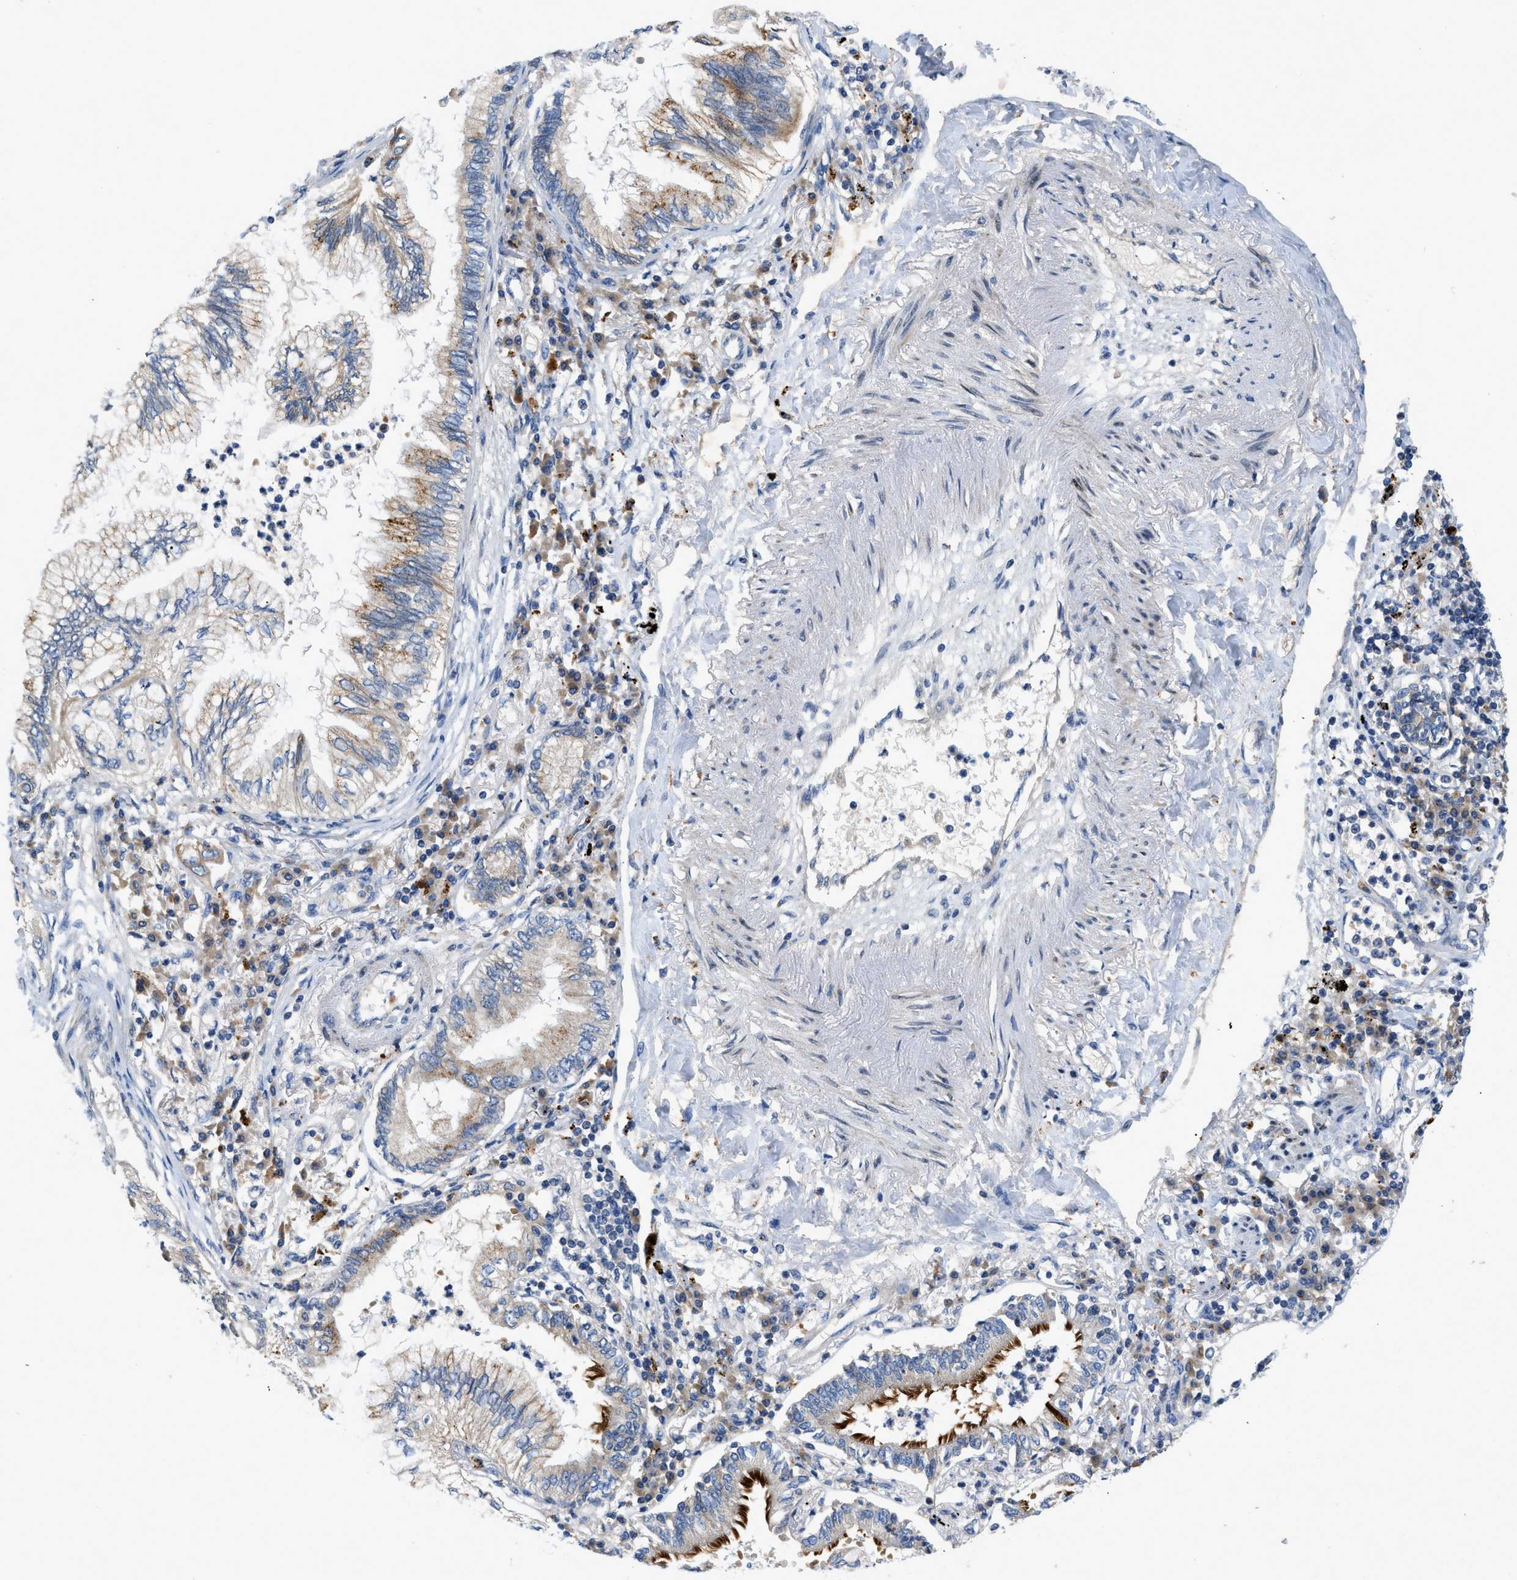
{"staining": {"intensity": "moderate", "quantity": "25%-75%", "location": "cytoplasmic/membranous"}, "tissue": "lung cancer", "cell_type": "Tumor cells", "image_type": "cancer", "snomed": [{"axis": "morphology", "description": "Normal tissue, NOS"}, {"axis": "morphology", "description": "Adenocarcinoma, NOS"}, {"axis": "topography", "description": "Bronchus"}, {"axis": "topography", "description": "Lung"}], "caption": "Moderate cytoplasmic/membranous protein expression is seen in approximately 25%-75% of tumor cells in adenocarcinoma (lung).", "gene": "TMEM248", "patient": {"sex": "female", "age": 70}}